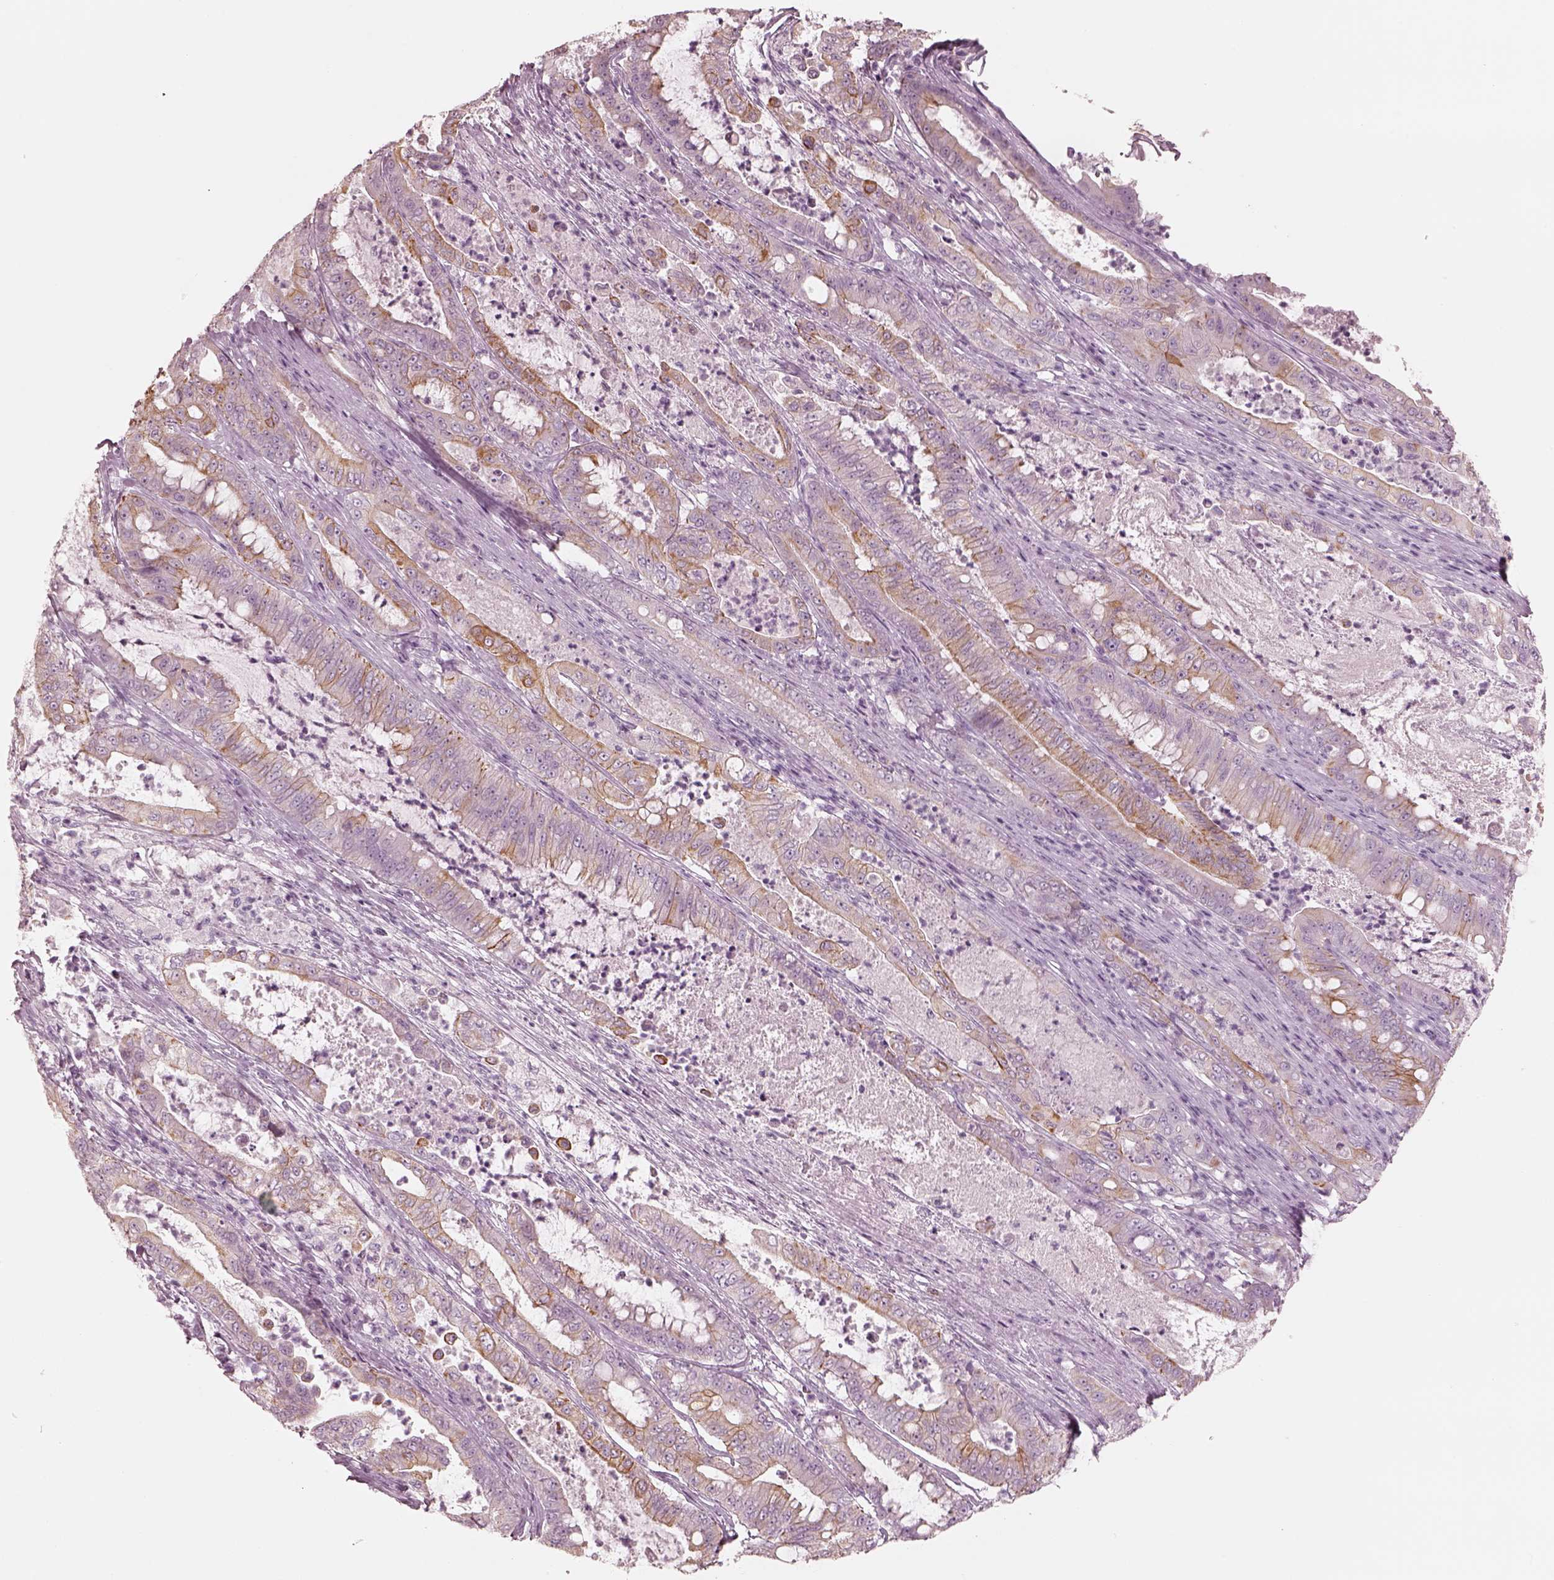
{"staining": {"intensity": "weak", "quantity": "25%-75%", "location": "cytoplasmic/membranous"}, "tissue": "pancreatic cancer", "cell_type": "Tumor cells", "image_type": "cancer", "snomed": [{"axis": "morphology", "description": "Adenocarcinoma, NOS"}, {"axis": "topography", "description": "Pancreas"}], "caption": "Pancreatic cancer (adenocarcinoma) was stained to show a protein in brown. There is low levels of weak cytoplasmic/membranous positivity in about 25%-75% of tumor cells.", "gene": "PON3", "patient": {"sex": "male", "age": 71}}